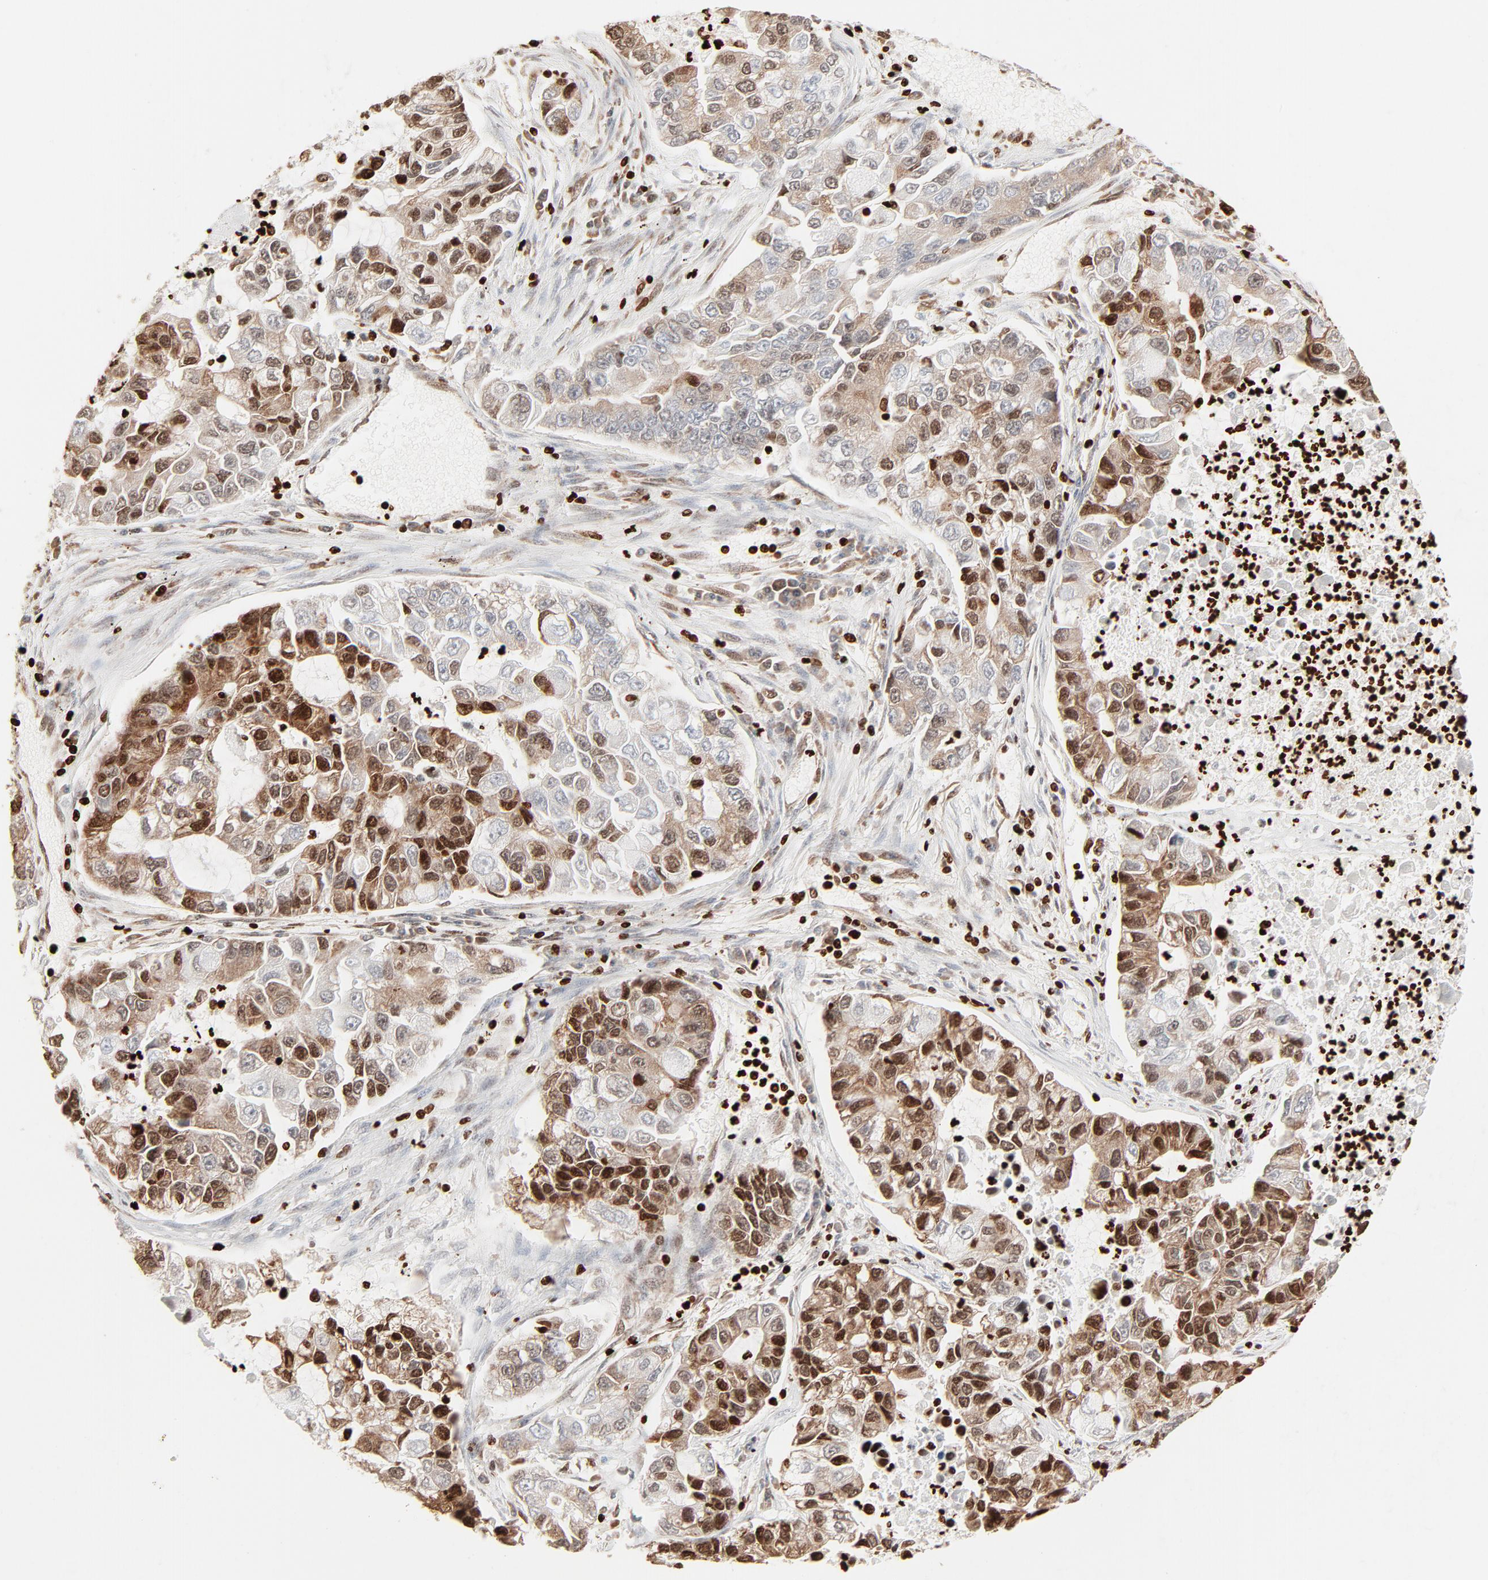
{"staining": {"intensity": "moderate", "quantity": "25%-75%", "location": "cytoplasmic/membranous,nuclear"}, "tissue": "lung cancer", "cell_type": "Tumor cells", "image_type": "cancer", "snomed": [{"axis": "morphology", "description": "Adenocarcinoma, NOS"}, {"axis": "topography", "description": "Lung"}], "caption": "The photomicrograph reveals staining of lung cancer, revealing moderate cytoplasmic/membranous and nuclear protein staining (brown color) within tumor cells.", "gene": "HMGB2", "patient": {"sex": "female", "age": 51}}